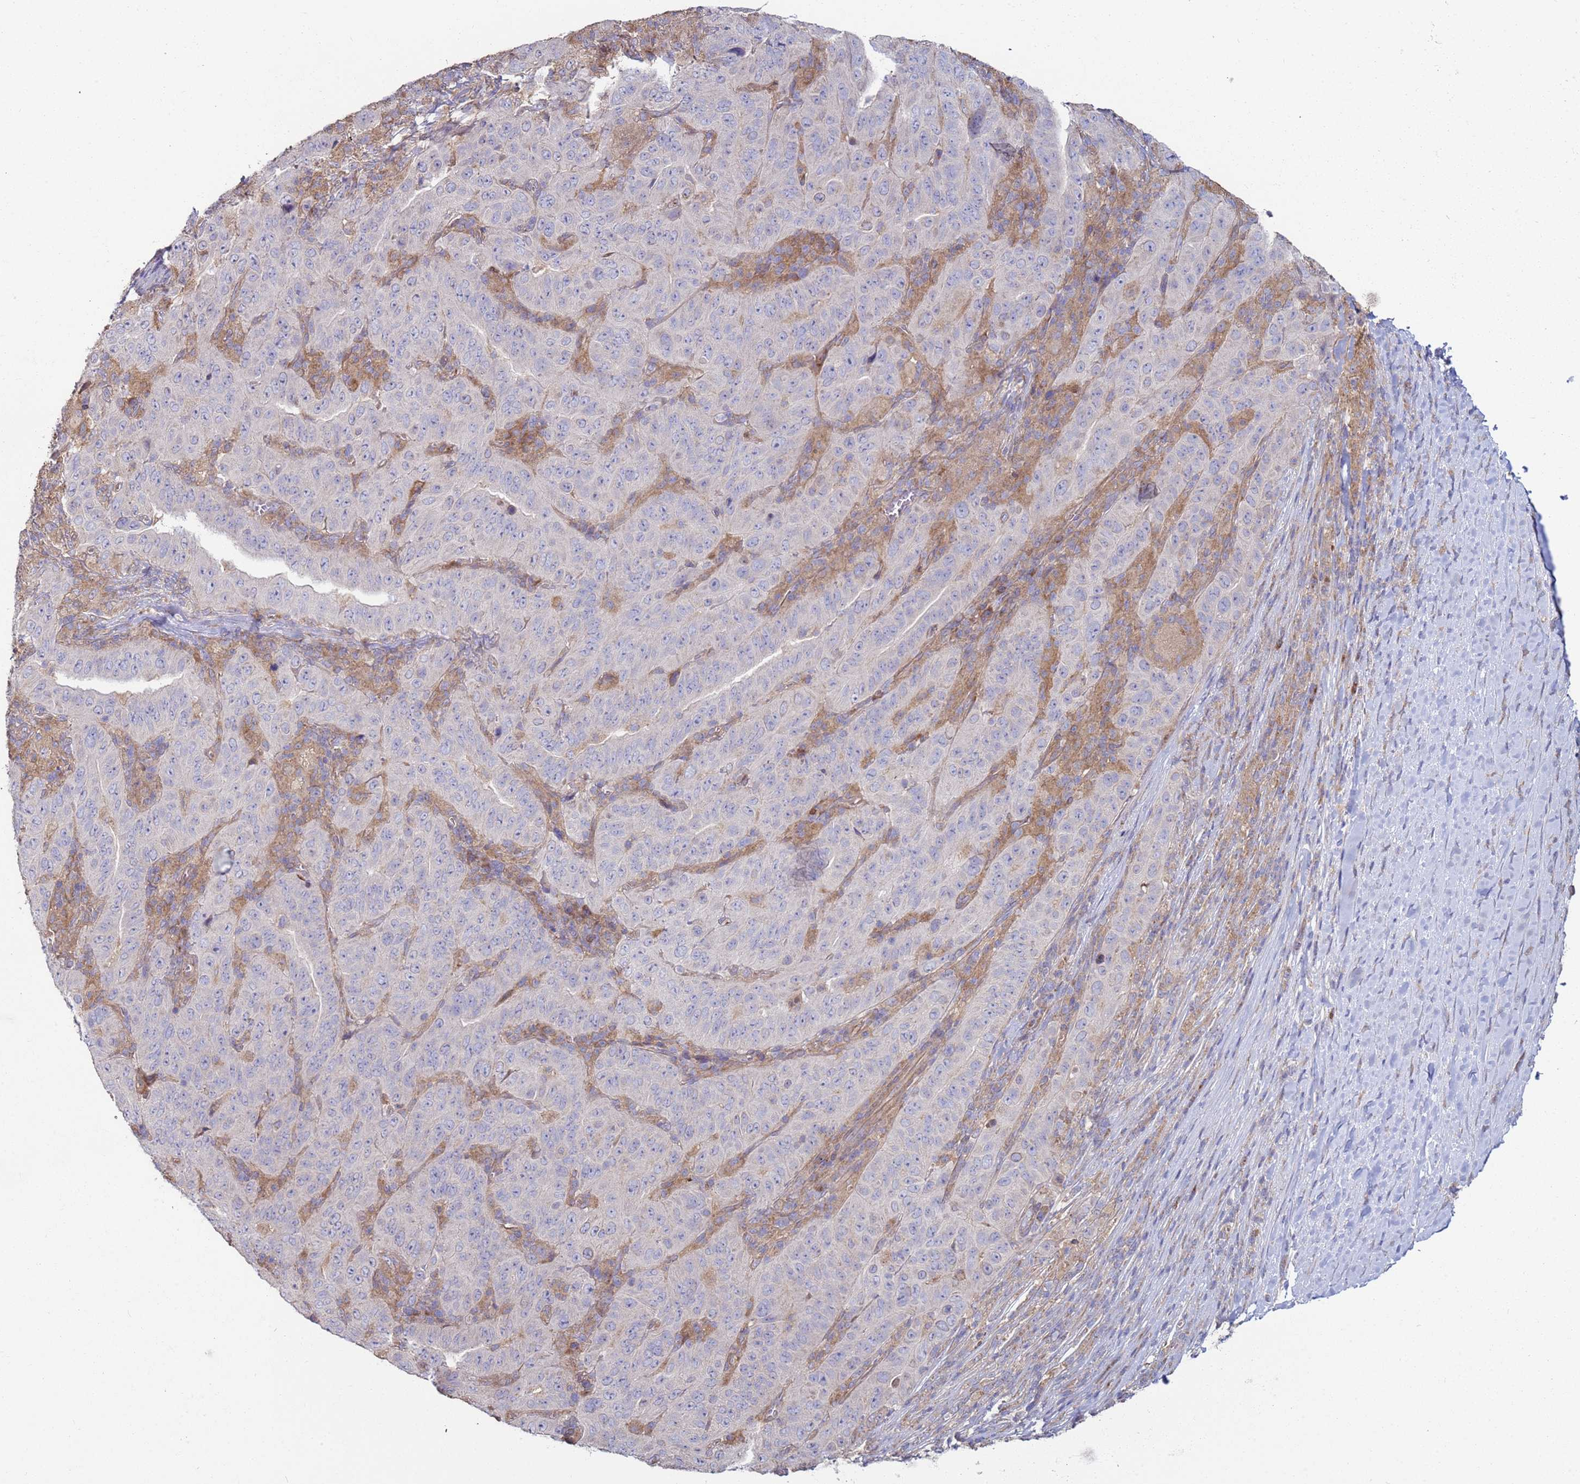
{"staining": {"intensity": "negative", "quantity": "none", "location": "none"}, "tissue": "pancreatic cancer", "cell_type": "Tumor cells", "image_type": "cancer", "snomed": [{"axis": "morphology", "description": "Adenocarcinoma, NOS"}, {"axis": "topography", "description": "Pancreas"}], "caption": "A histopathology image of pancreatic adenocarcinoma stained for a protein exhibits no brown staining in tumor cells.", "gene": "DIP2B", "patient": {"sex": "male", "age": 63}}